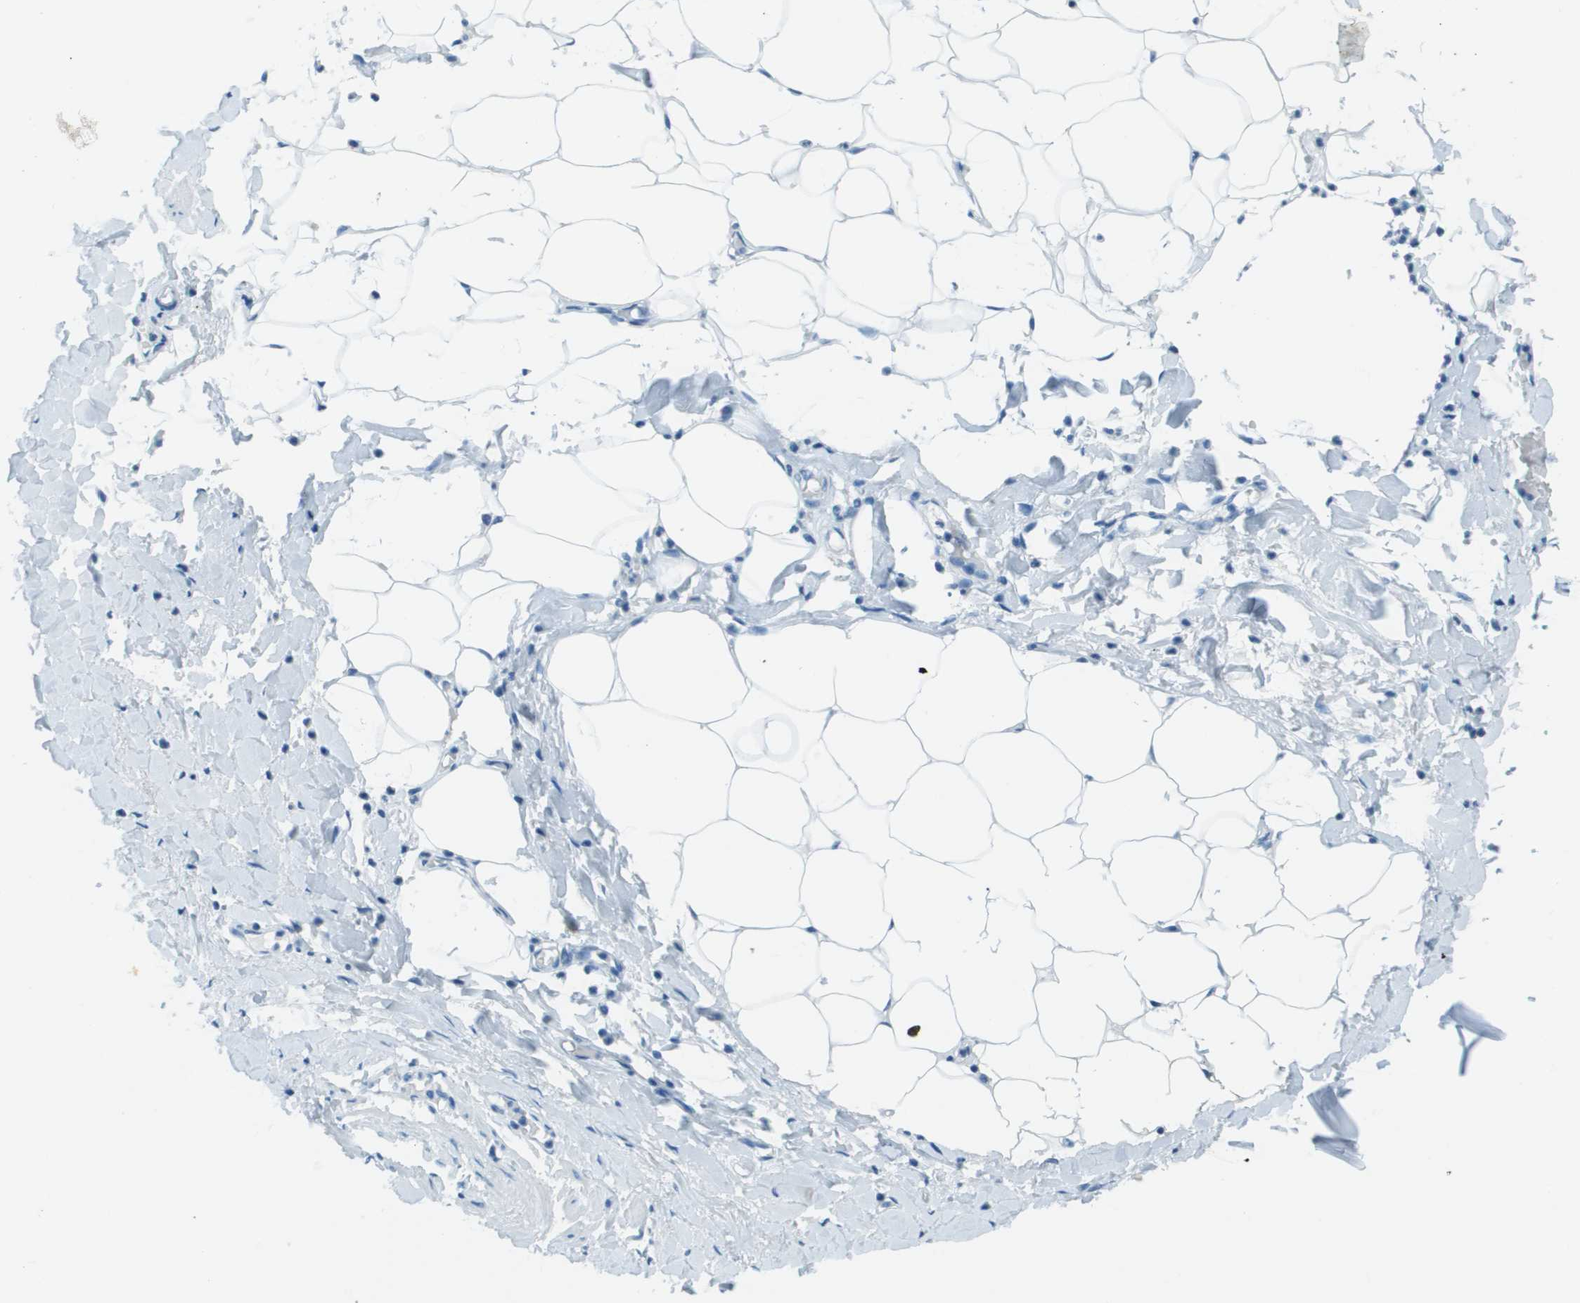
{"staining": {"intensity": "negative", "quantity": "none", "location": "none"}, "tissue": "adipose tissue", "cell_type": "Adipocytes", "image_type": "normal", "snomed": [{"axis": "morphology", "description": "Normal tissue, NOS"}, {"axis": "topography", "description": "Soft tissue"}, {"axis": "topography", "description": "Vascular tissue"}], "caption": "Immunohistochemistry of normal human adipose tissue reveals no expression in adipocytes.", "gene": "SLC16A10", "patient": {"sex": "female", "age": 35}}